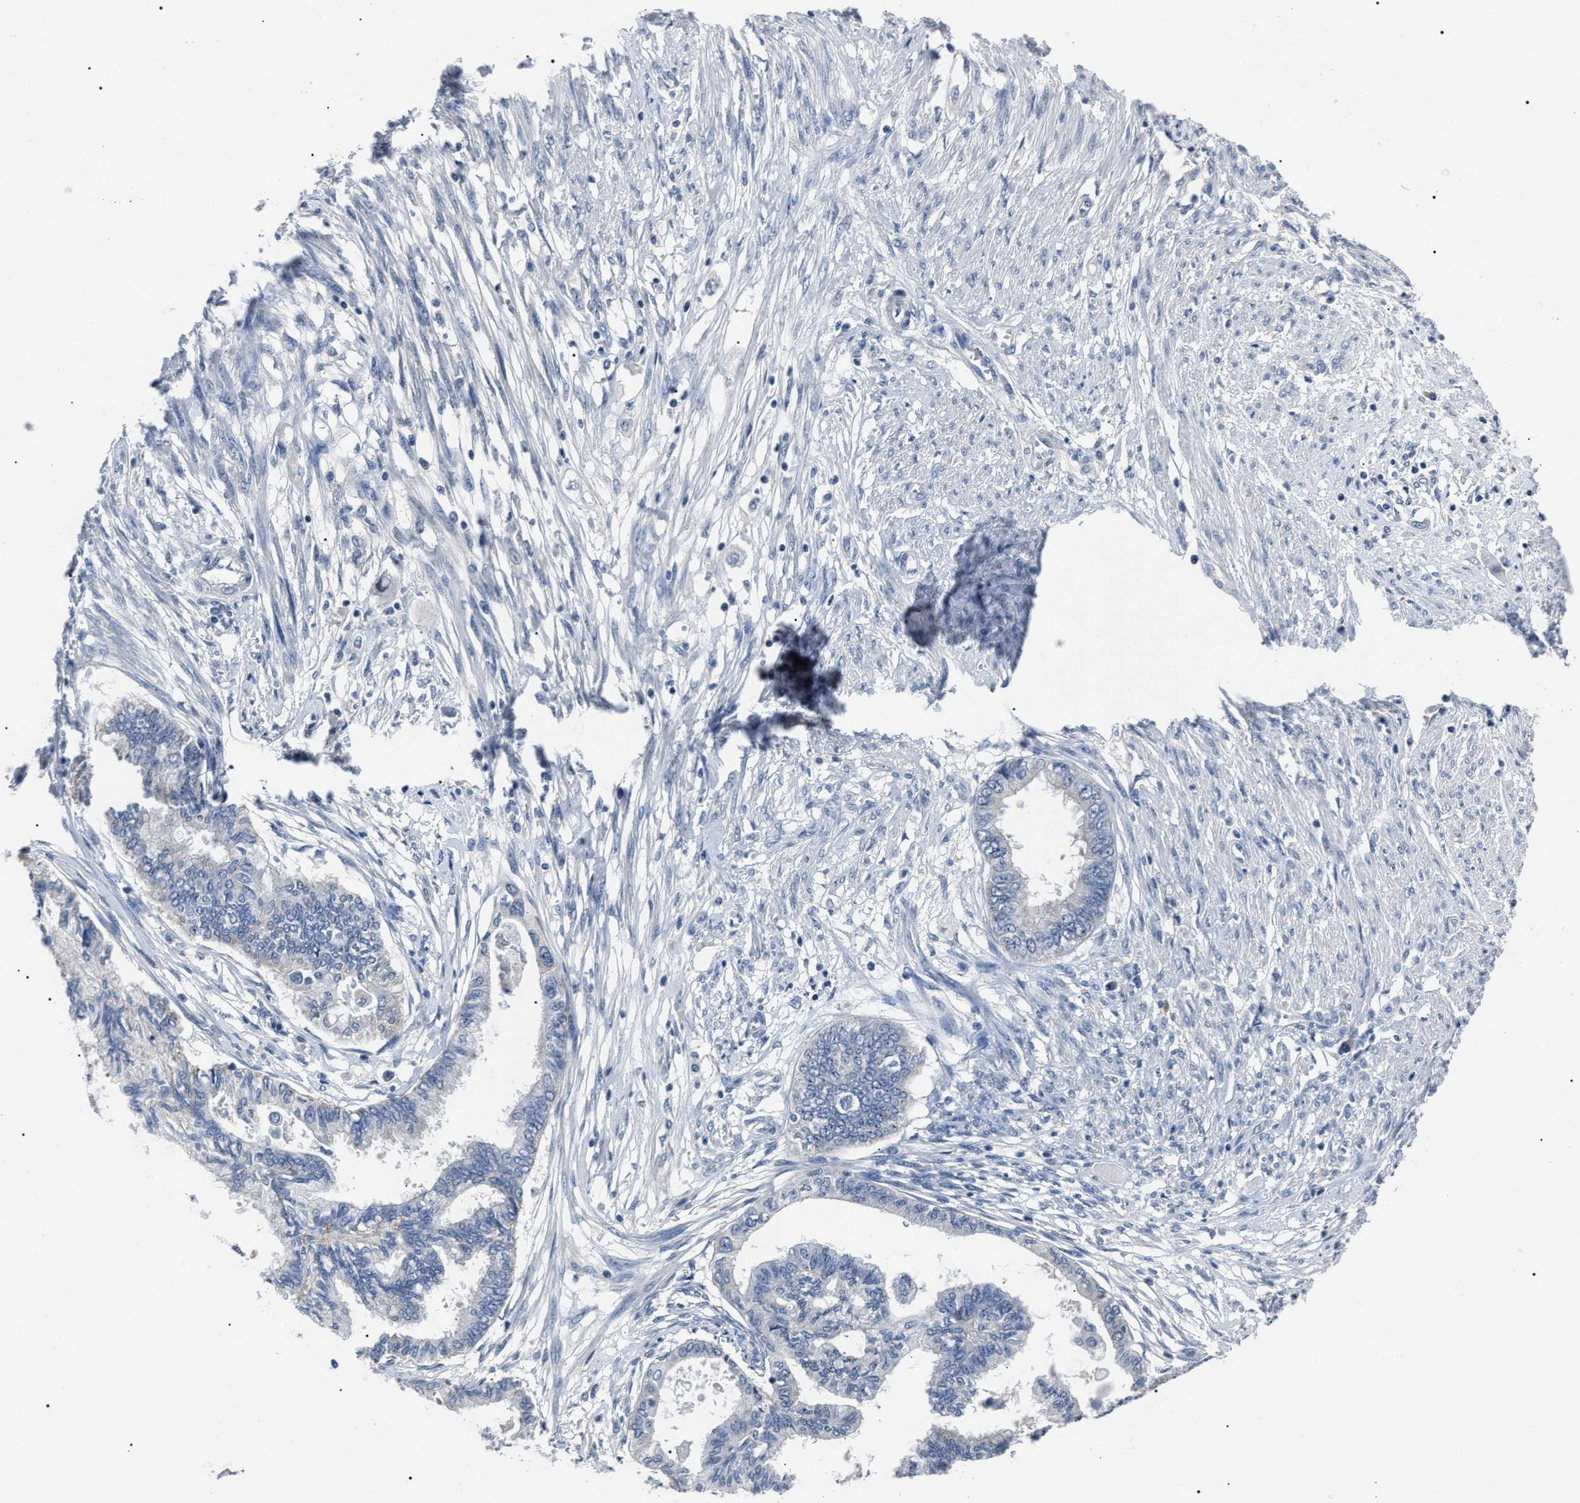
{"staining": {"intensity": "negative", "quantity": "none", "location": "none"}, "tissue": "cervical cancer", "cell_type": "Tumor cells", "image_type": "cancer", "snomed": [{"axis": "morphology", "description": "Normal tissue, NOS"}, {"axis": "morphology", "description": "Adenocarcinoma, NOS"}, {"axis": "topography", "description": "Cervix"}, {"axis": "topography", "description": "Endometrium"}], "caption": "The micrograph displays no staining of tumor cells in cervical adenocarcinoma.", "gene": "LRWD1", "patient": {"sex": "female", "age": 86}}